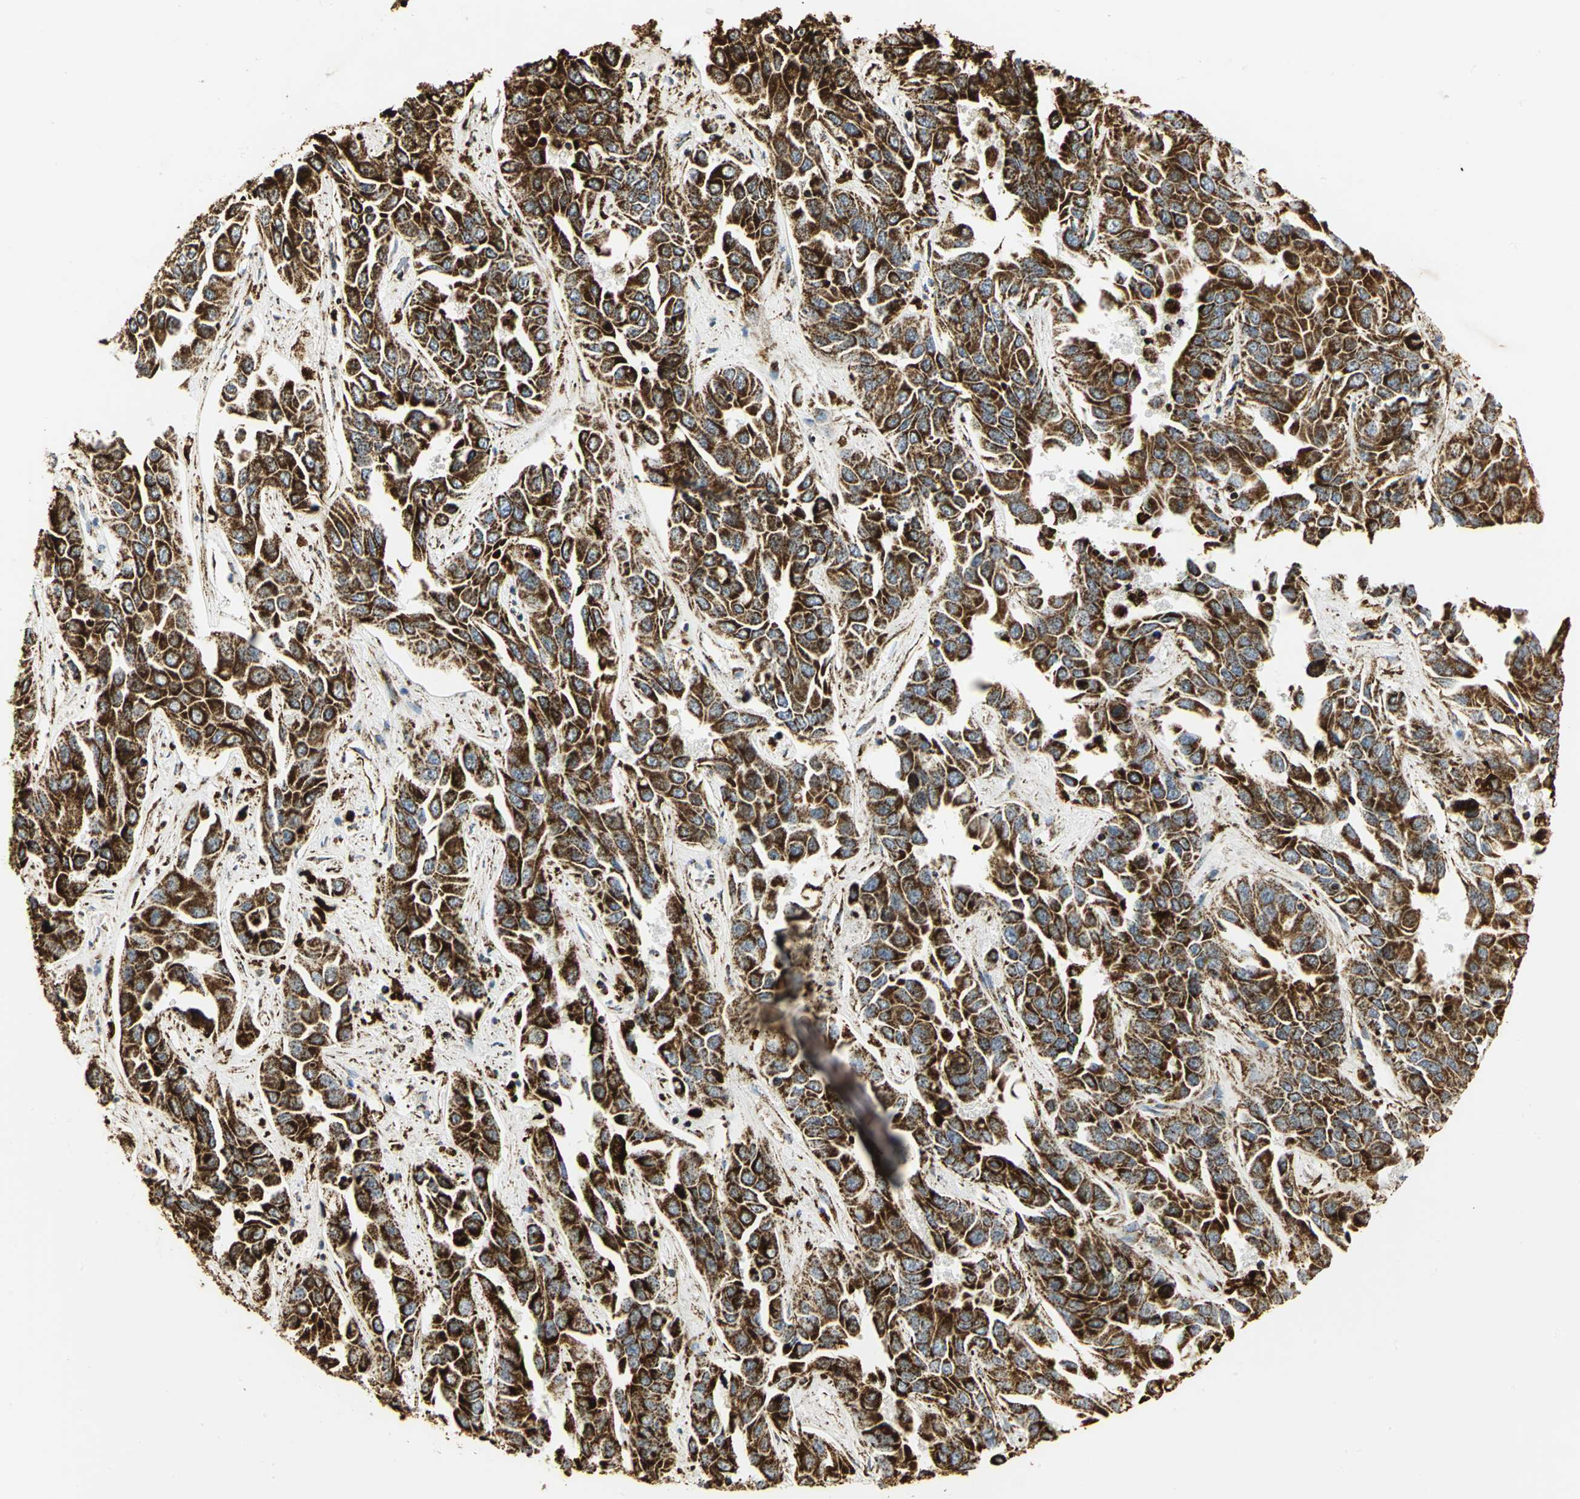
{"staining": {"intensity": "strong", "quantity": ">75%", "location": "cytoplasmic/membranous"}, "tissue": "liver cancer", "cell_type": "Tumor cells", "image_type": "cancer", "snomed": [{"axis": "morphology", "description": "Cholangiocarcinoma"}, {"axis": "topography", "description": "Liver"}], "caption": "Liver cancer (cholangiocarcinoma) stained with a brown dye exhibits strong cytoplasmic/membranous positive expression in about >75% of tumor cells.", "gene": "VDAC1", "patient": {"sex": "female", "age": 52}}